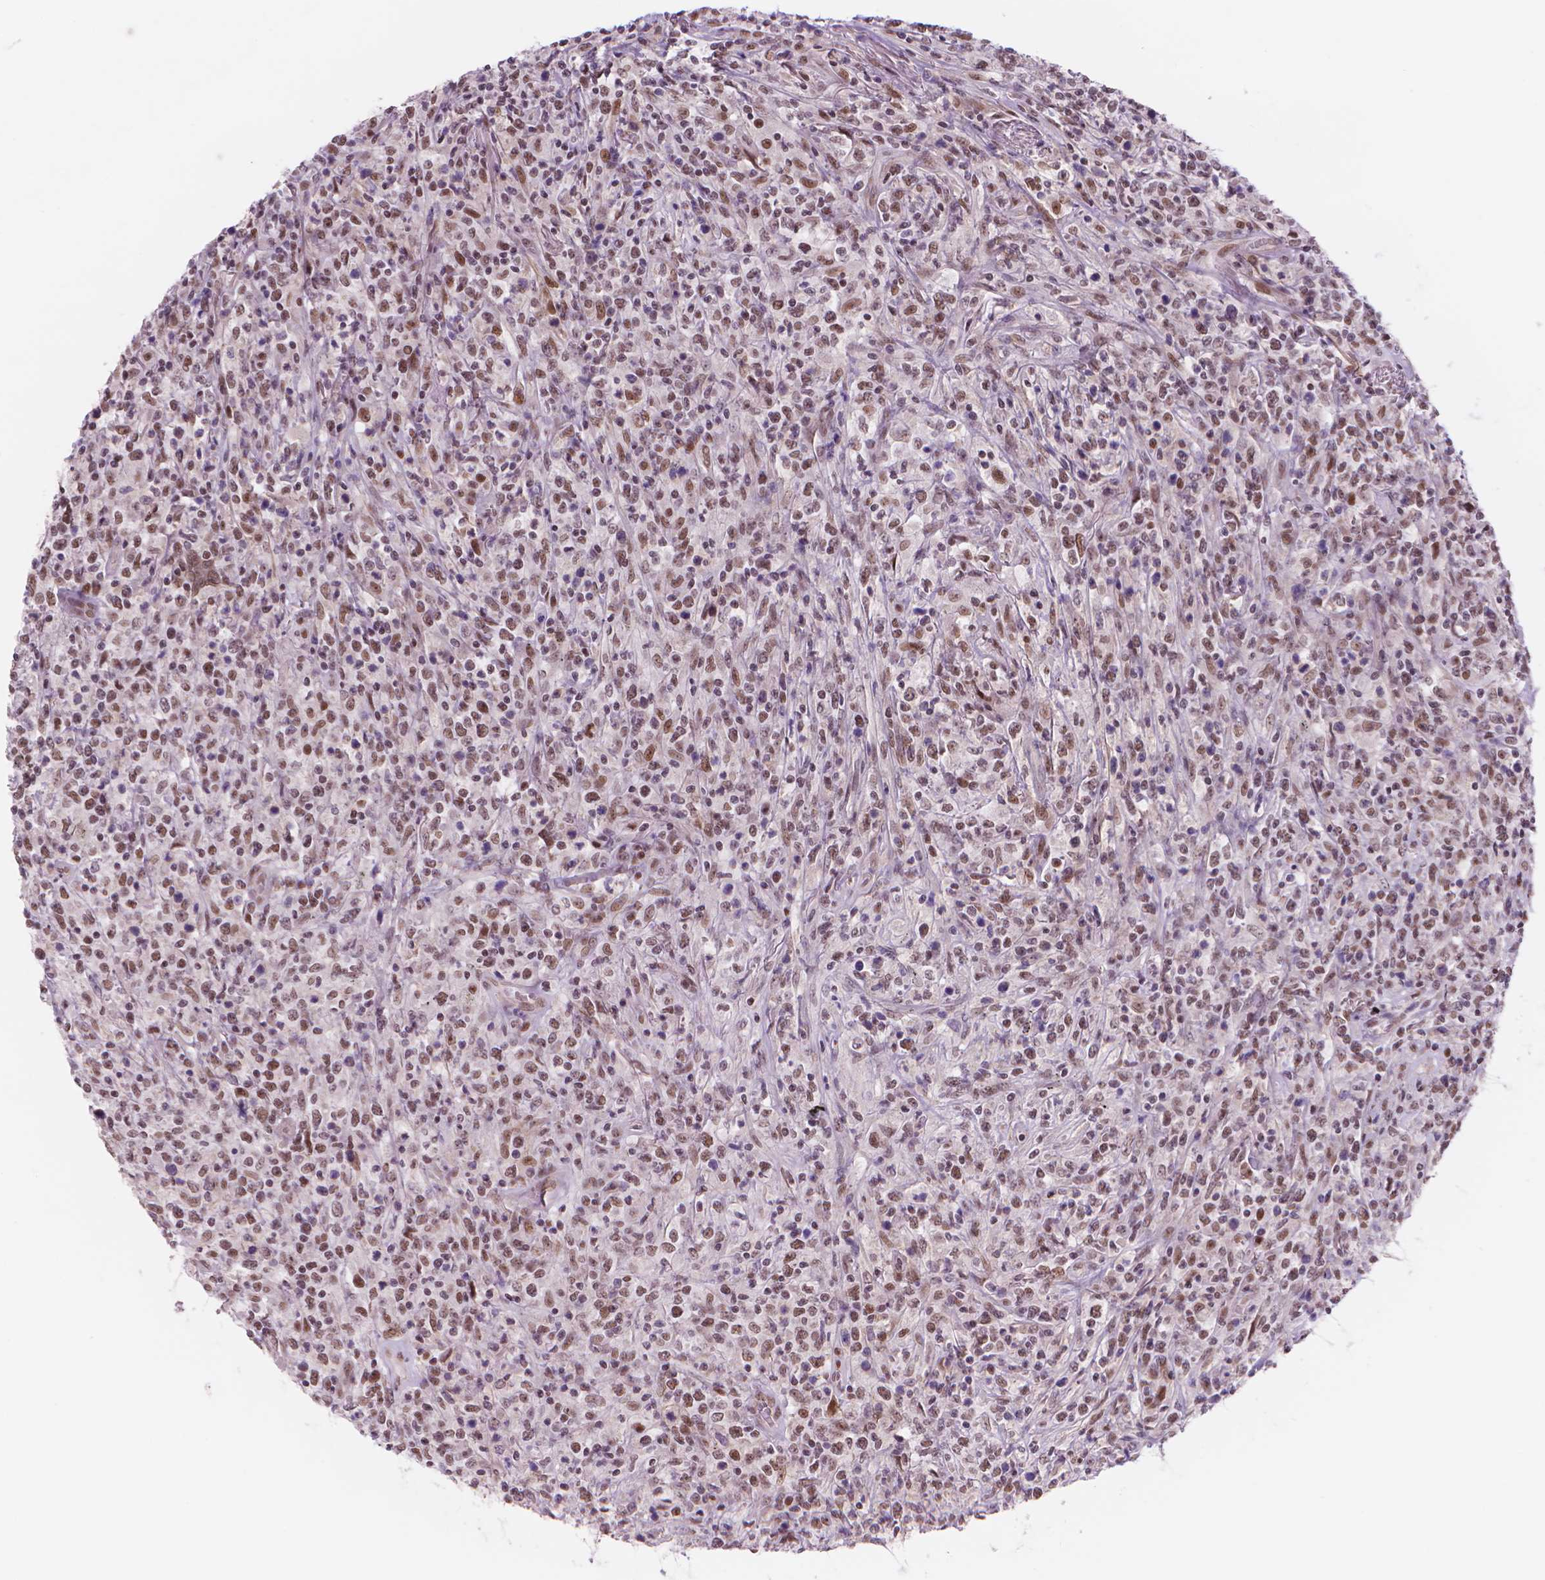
{"staining": {"intensity": "moderate", "quantity": ">75%", "location": "nuclear"}, "tissue": "lymphoma", "cell_type": "Tumor cells", "image_type": "cancer", "snomed": [{"axis": "morphology", "description": "Malignant lymphoma, non-Hodgkin's type, High grade"}, {"axis": "topography", "description": "Lung"}], "caption": "Moderate nuclear protein expression is appreciated in approximately >75% of tumor cells in lymphoma.", "gene": "POLR3D", "patient": {"sex": "male", "age": 79}}